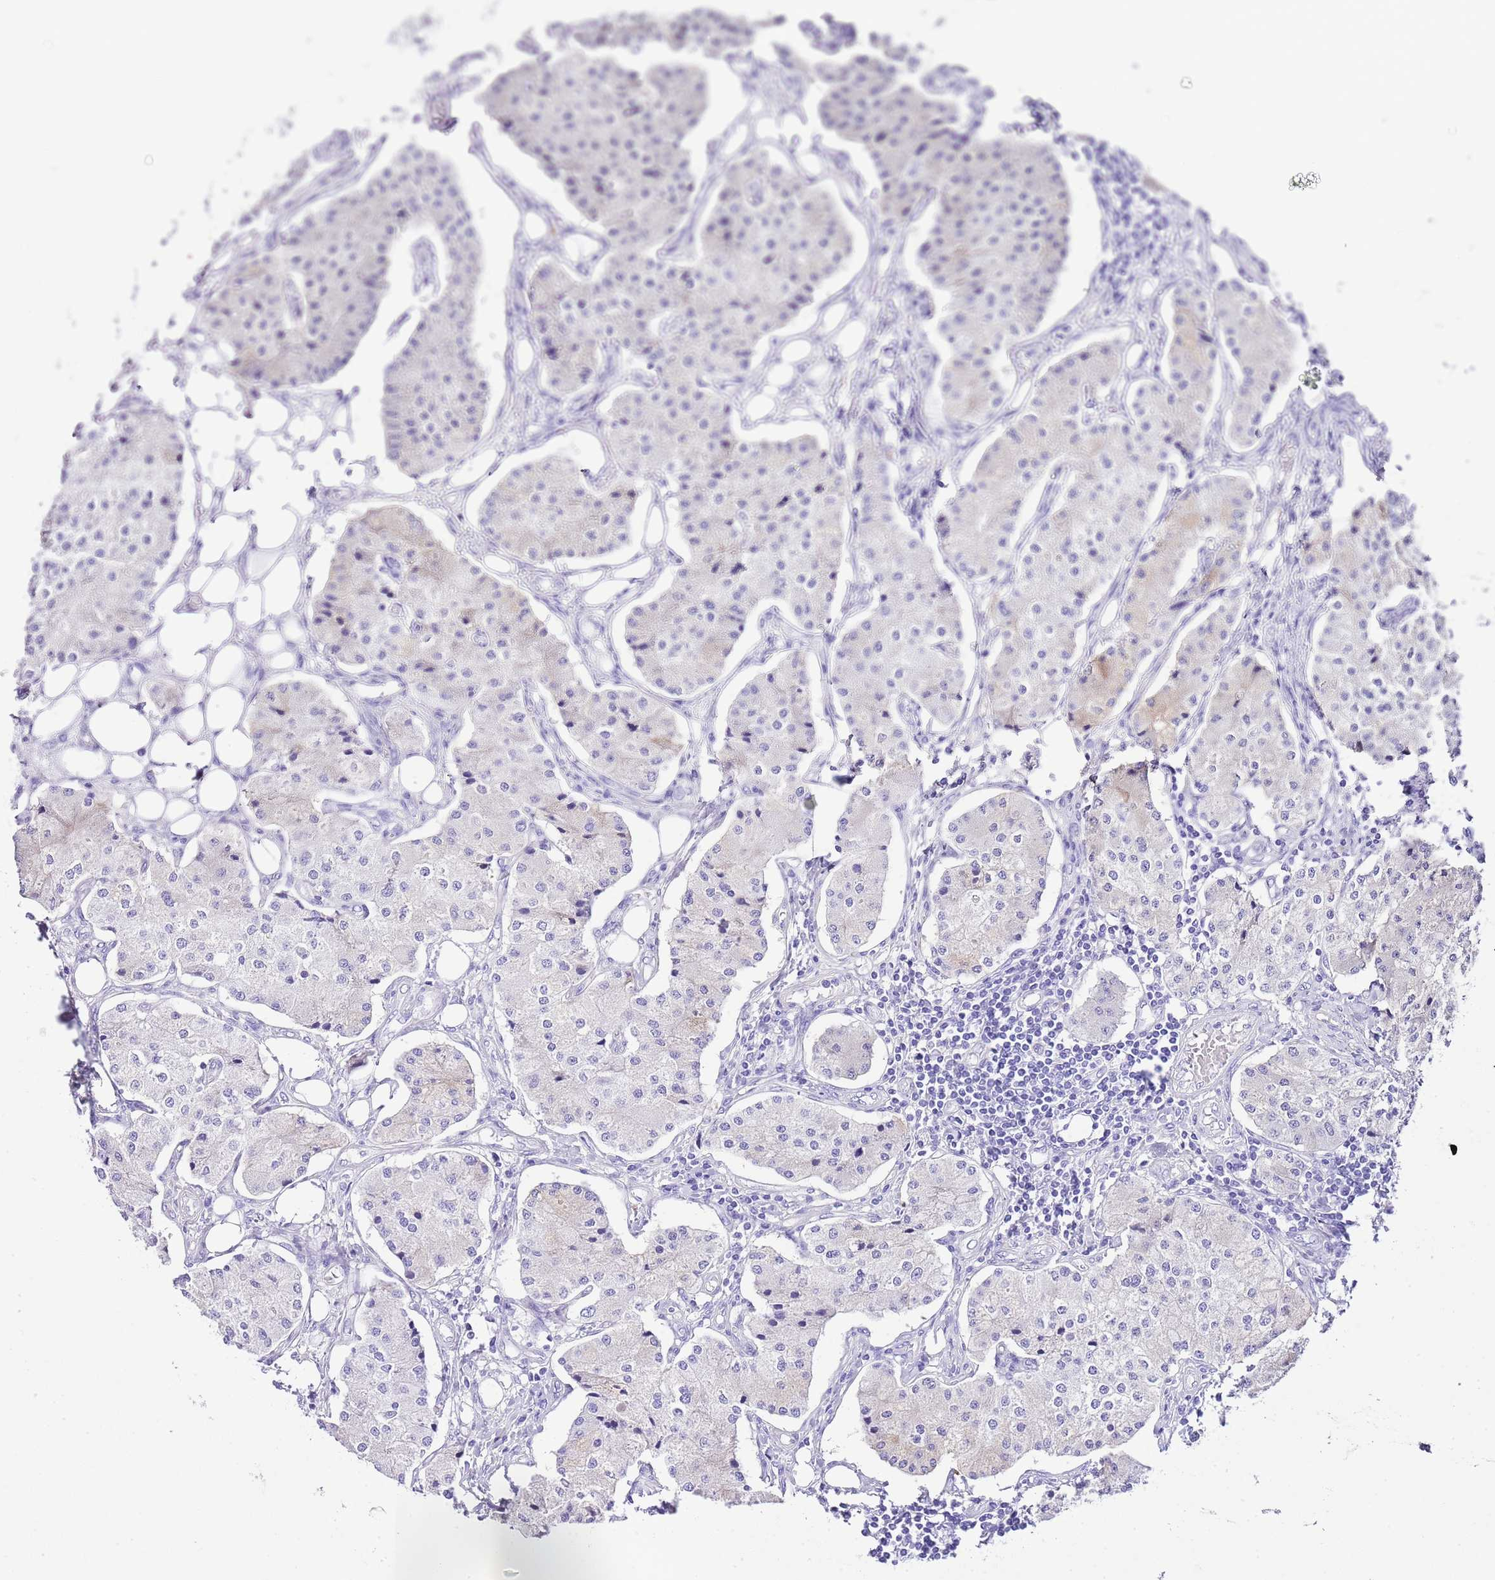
{"staining": {"intensity": "negative", "quantity": "none", "location": "none"}, "tissue": "carcinoid", "cell_type": "Tumor cells", "image_type": "cancer", "snomed": [{"axis": "morphology", "description": "Carcinoid, malignant, NOS"}, {"axis": "topography", "description": "Colon"}], "caption": "Tumor cells are negative for protein expression in human carcinoid.", "gene": "KCNC1", "patient": {"sex": "female", "age": 52}}